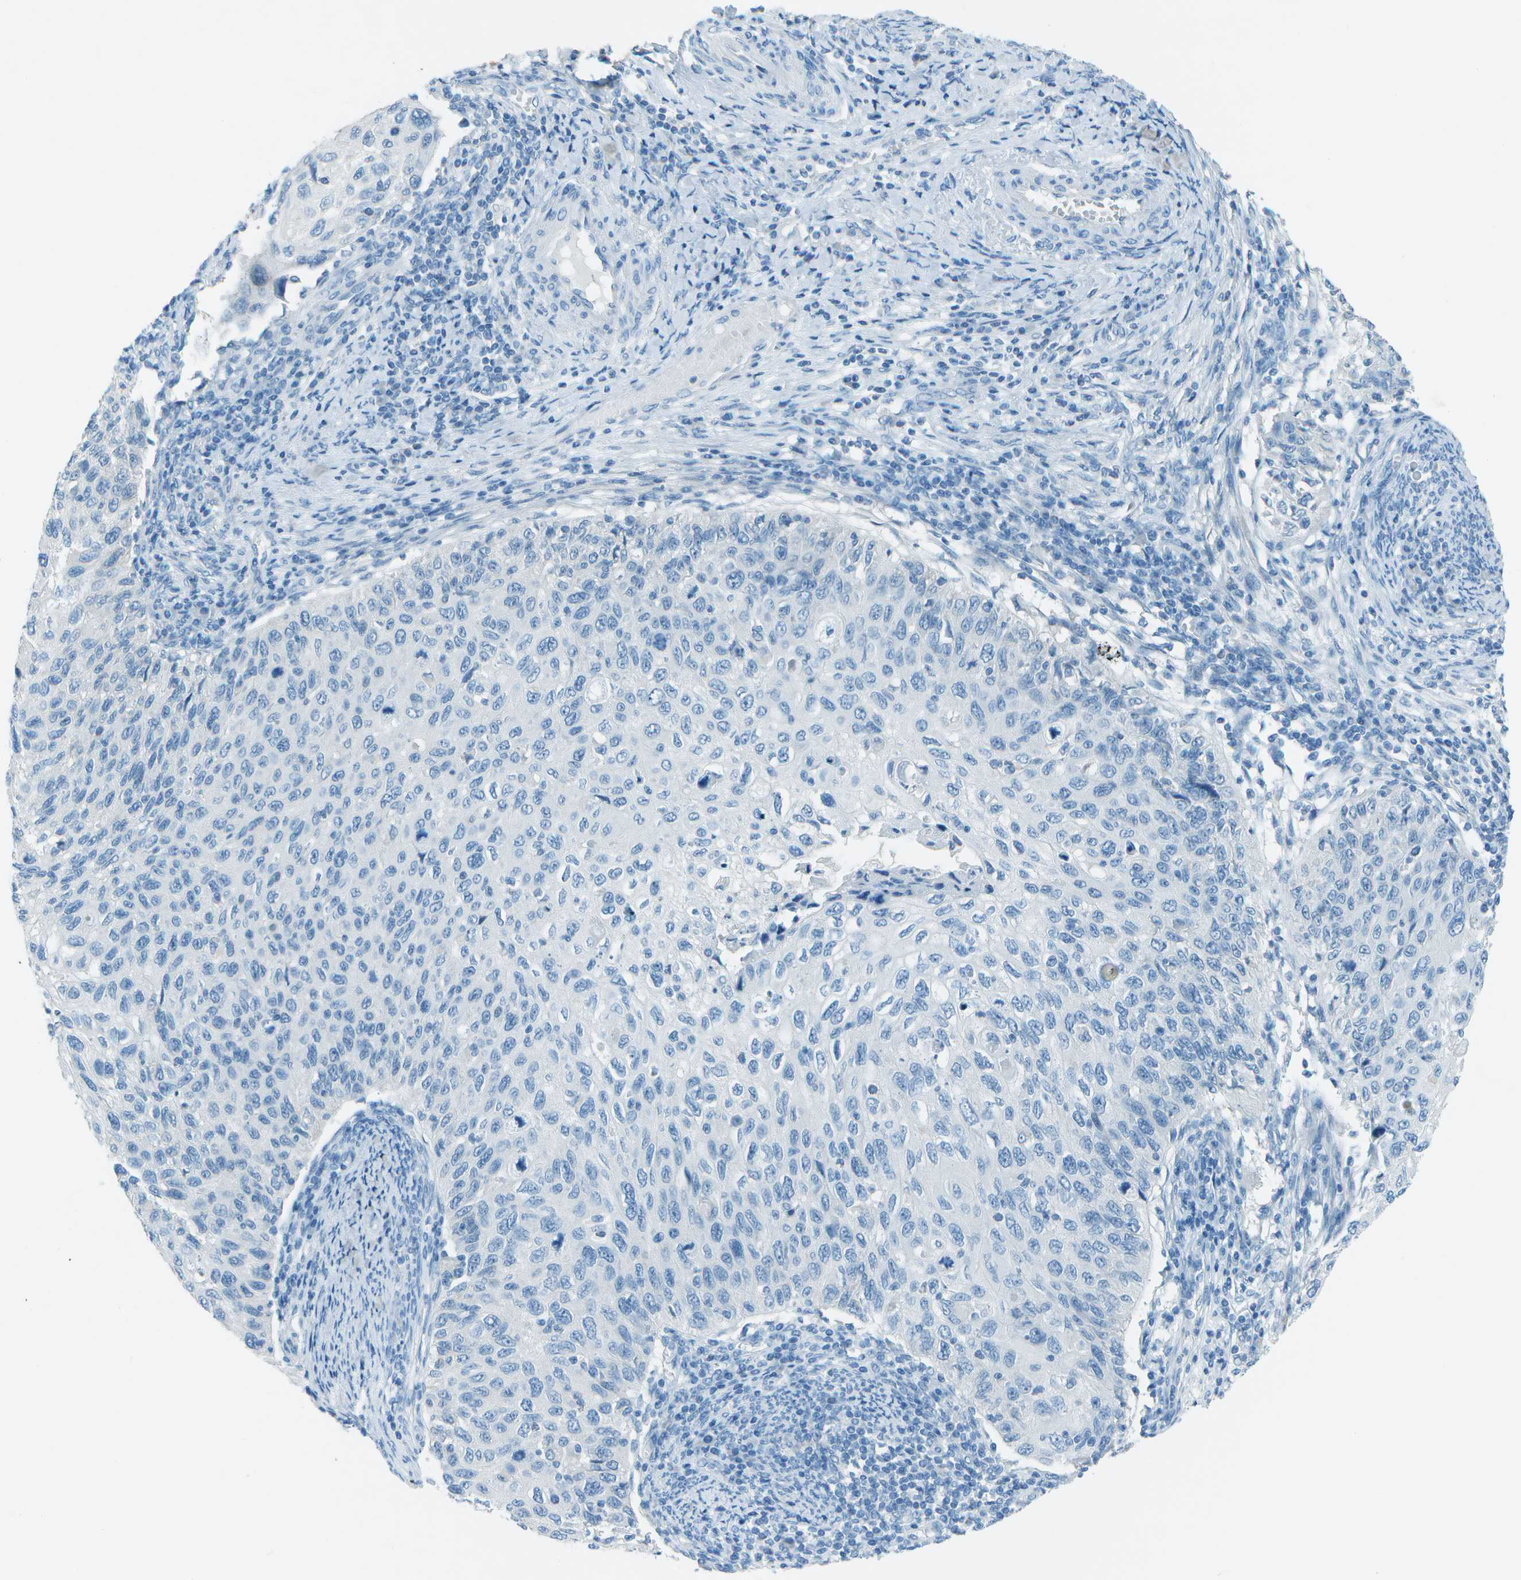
{"staining": {"intensity": "negative", "quantity": "none", "location": "none"}, "tissue": "cervical cancer", "cell_type": "Tumor cells", "image_type": "cancer", "snomed": [{"axis": "morphology", "description": "Squamous cell carcinoma, NOS"}, {"axis": "topography", "description": "Cervix"}], "caption": "Histopathology image shows no significant protein expression in tumor cells of cervical cancer (squamous cell carcinoma).", "gene": "FGF1", "patient": {"sex": "female", "age": 70}}